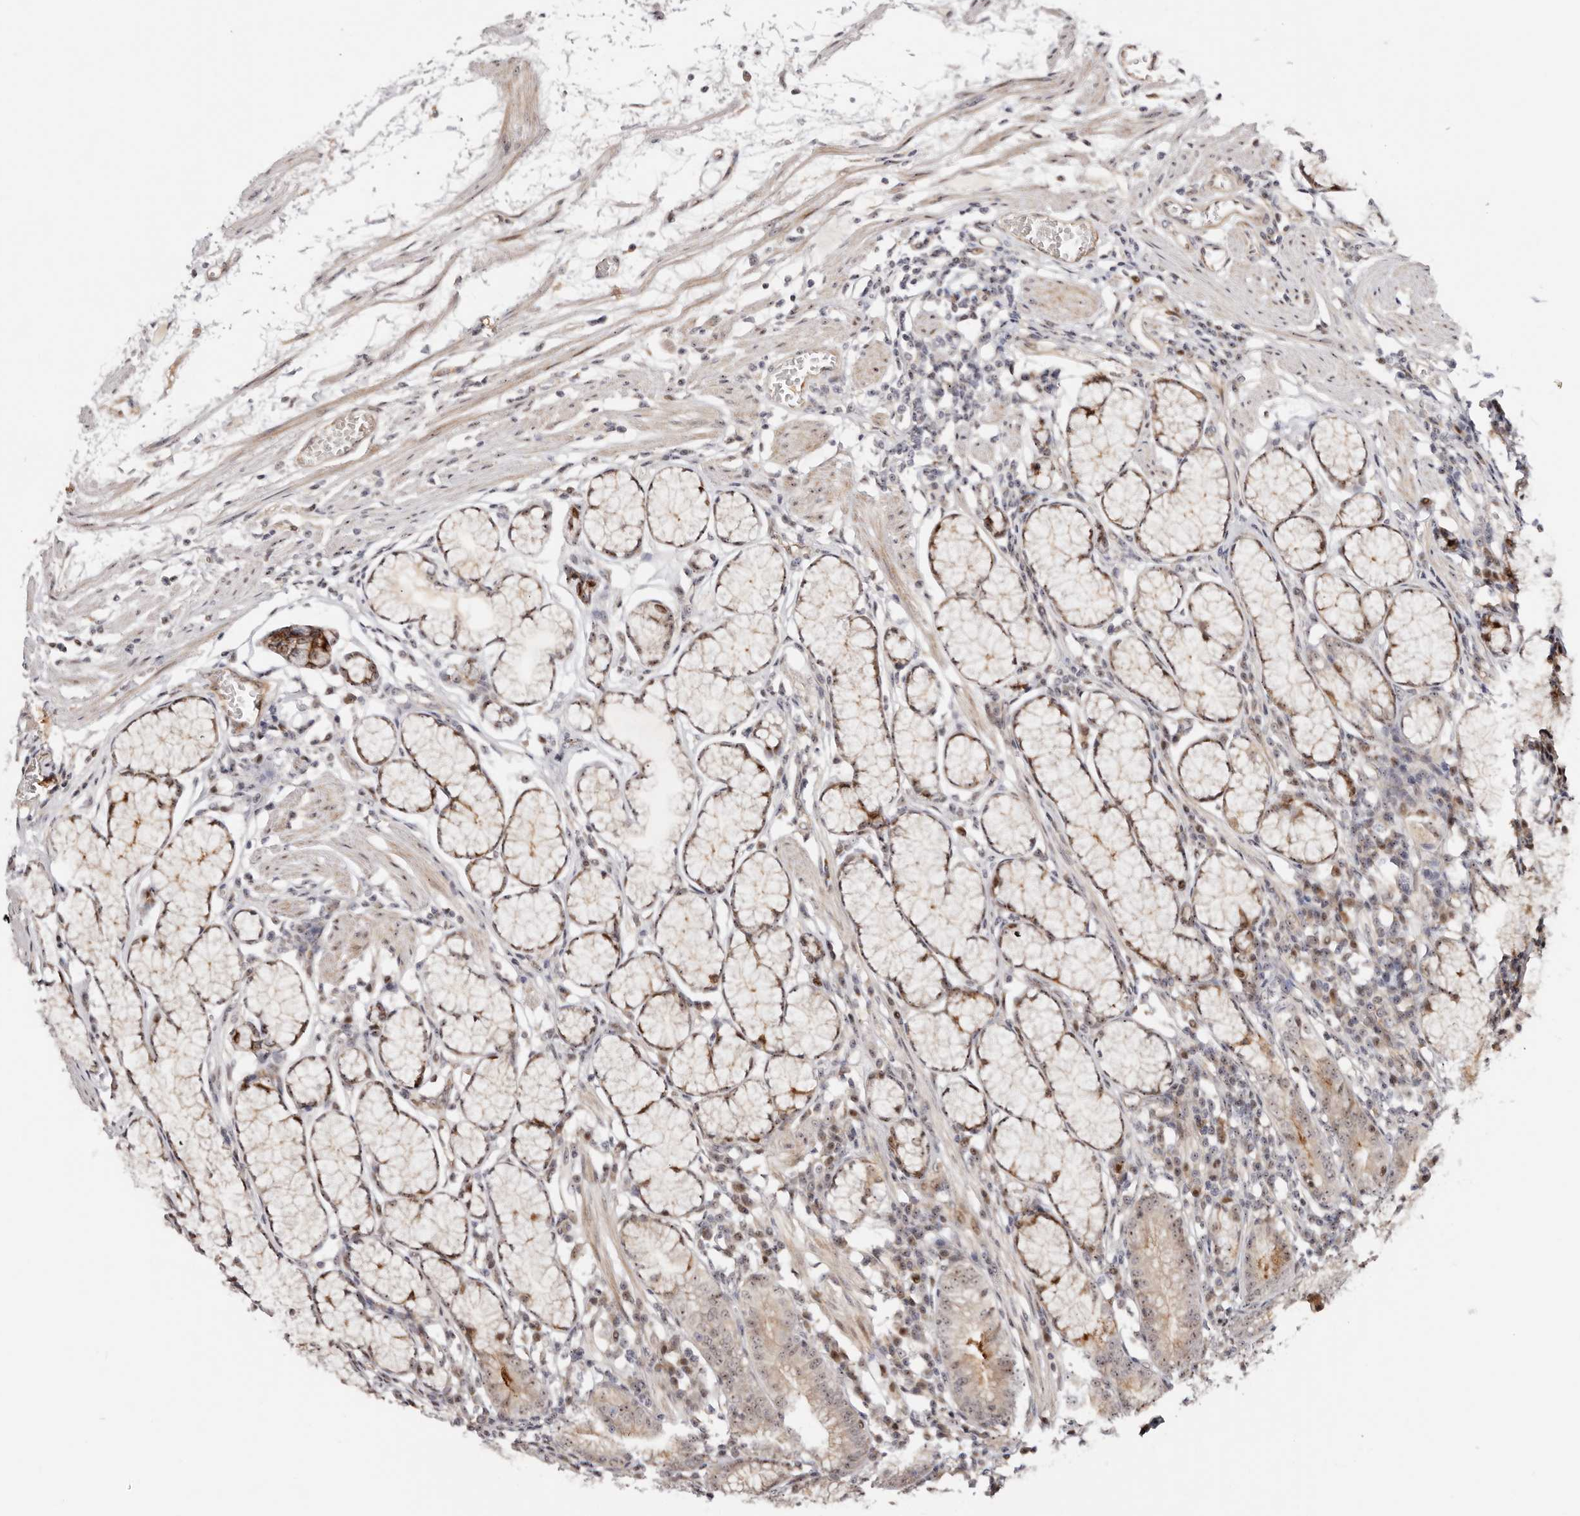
{"staining": {"intensity": "moderate", "quantity": "25%-75%", "location": "cytoplasmic/membranous,nuclear"}, "tissue": "stomach", "cell_type": "Glandular cells", "image_type": "normal", "snomed": [{"axis": "morphology", "description": "Normal tissue, NOS"}, {"axis": "topography", "description": "Stomach"}], "caption": "Stomach stained with DAB immunohistochemistry exhibits medium levels of moderate cytoplasmic/membranous,nuclear expression in approximately 25%-75% of glandular cells.", "gene": "ODF2L", "patient": {"sex": "male", "age": 55}}